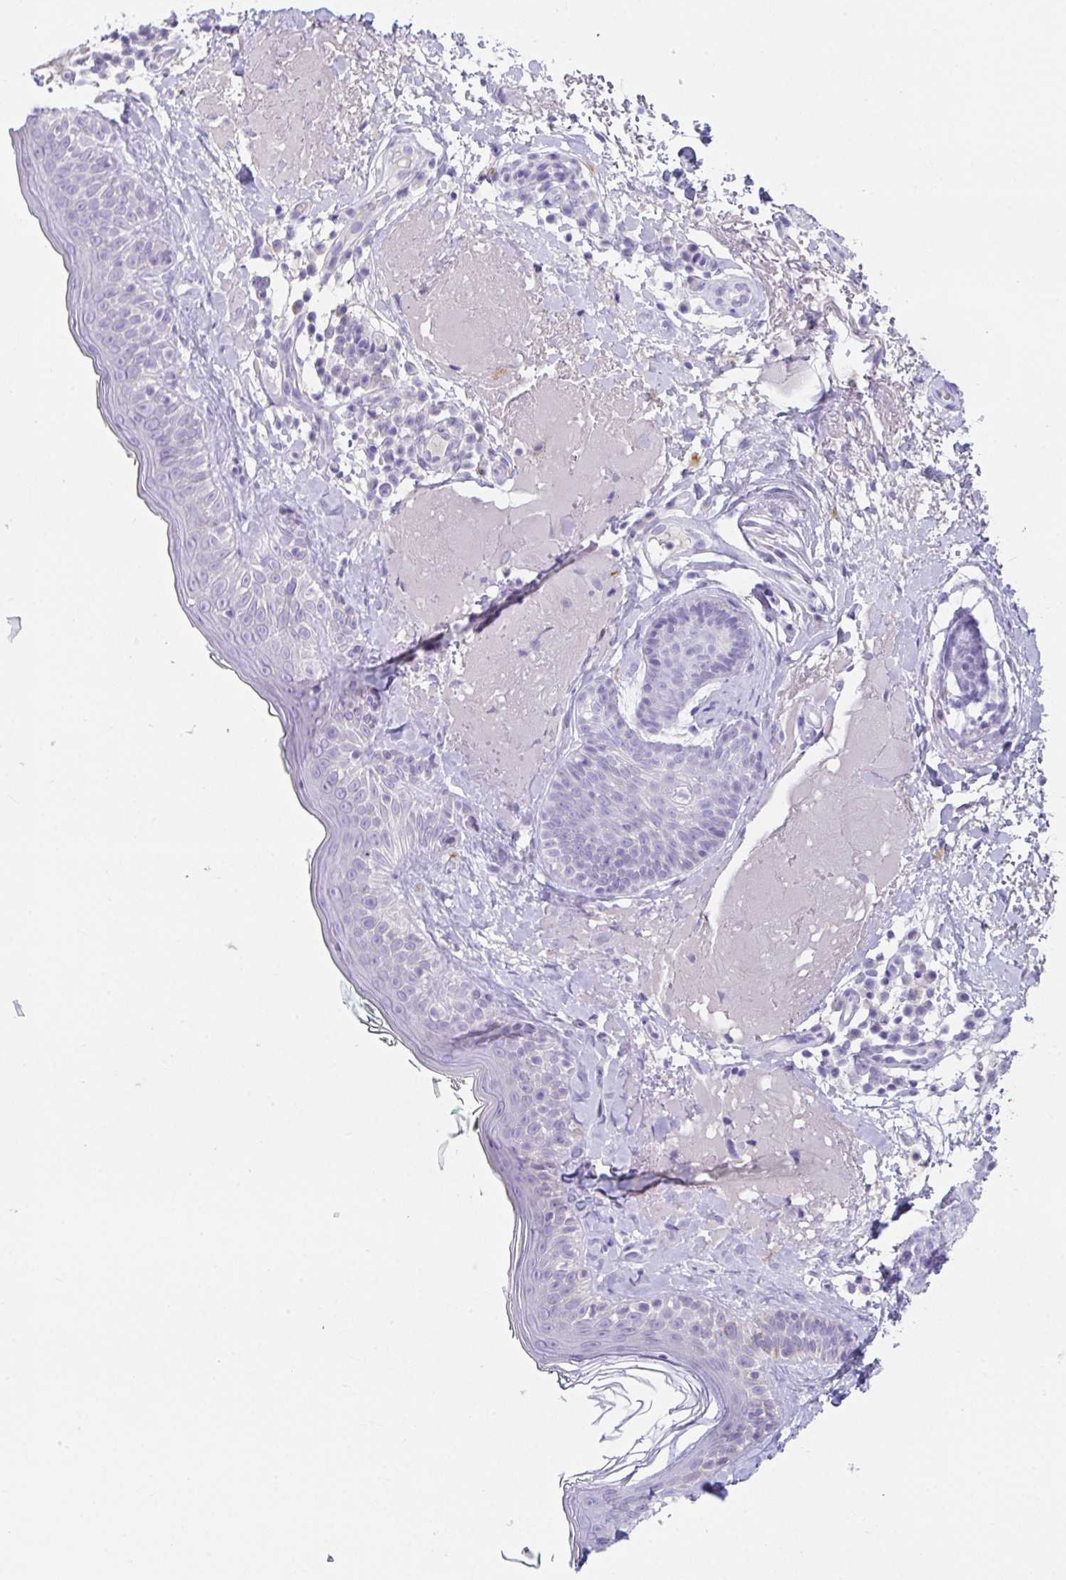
{"staining": {"intensity": "negative", "quantity": "none", "location": "none"}, "tissue": "skin", "cell_type": "Fibroblasts", "image_type": "normal", "snomed": [{"axis": "morphology", "description": "Normal tissue, NOS"}, {"axis": "topography", "description": "Skin"}], "caption": "IHC micrograph of unremarkable human skin stained for a protein (brown), which exhibits no positivity in fibroblasts.", "gene": "PLA2G1B", "patient": {"sex": "male", "age": 73}}